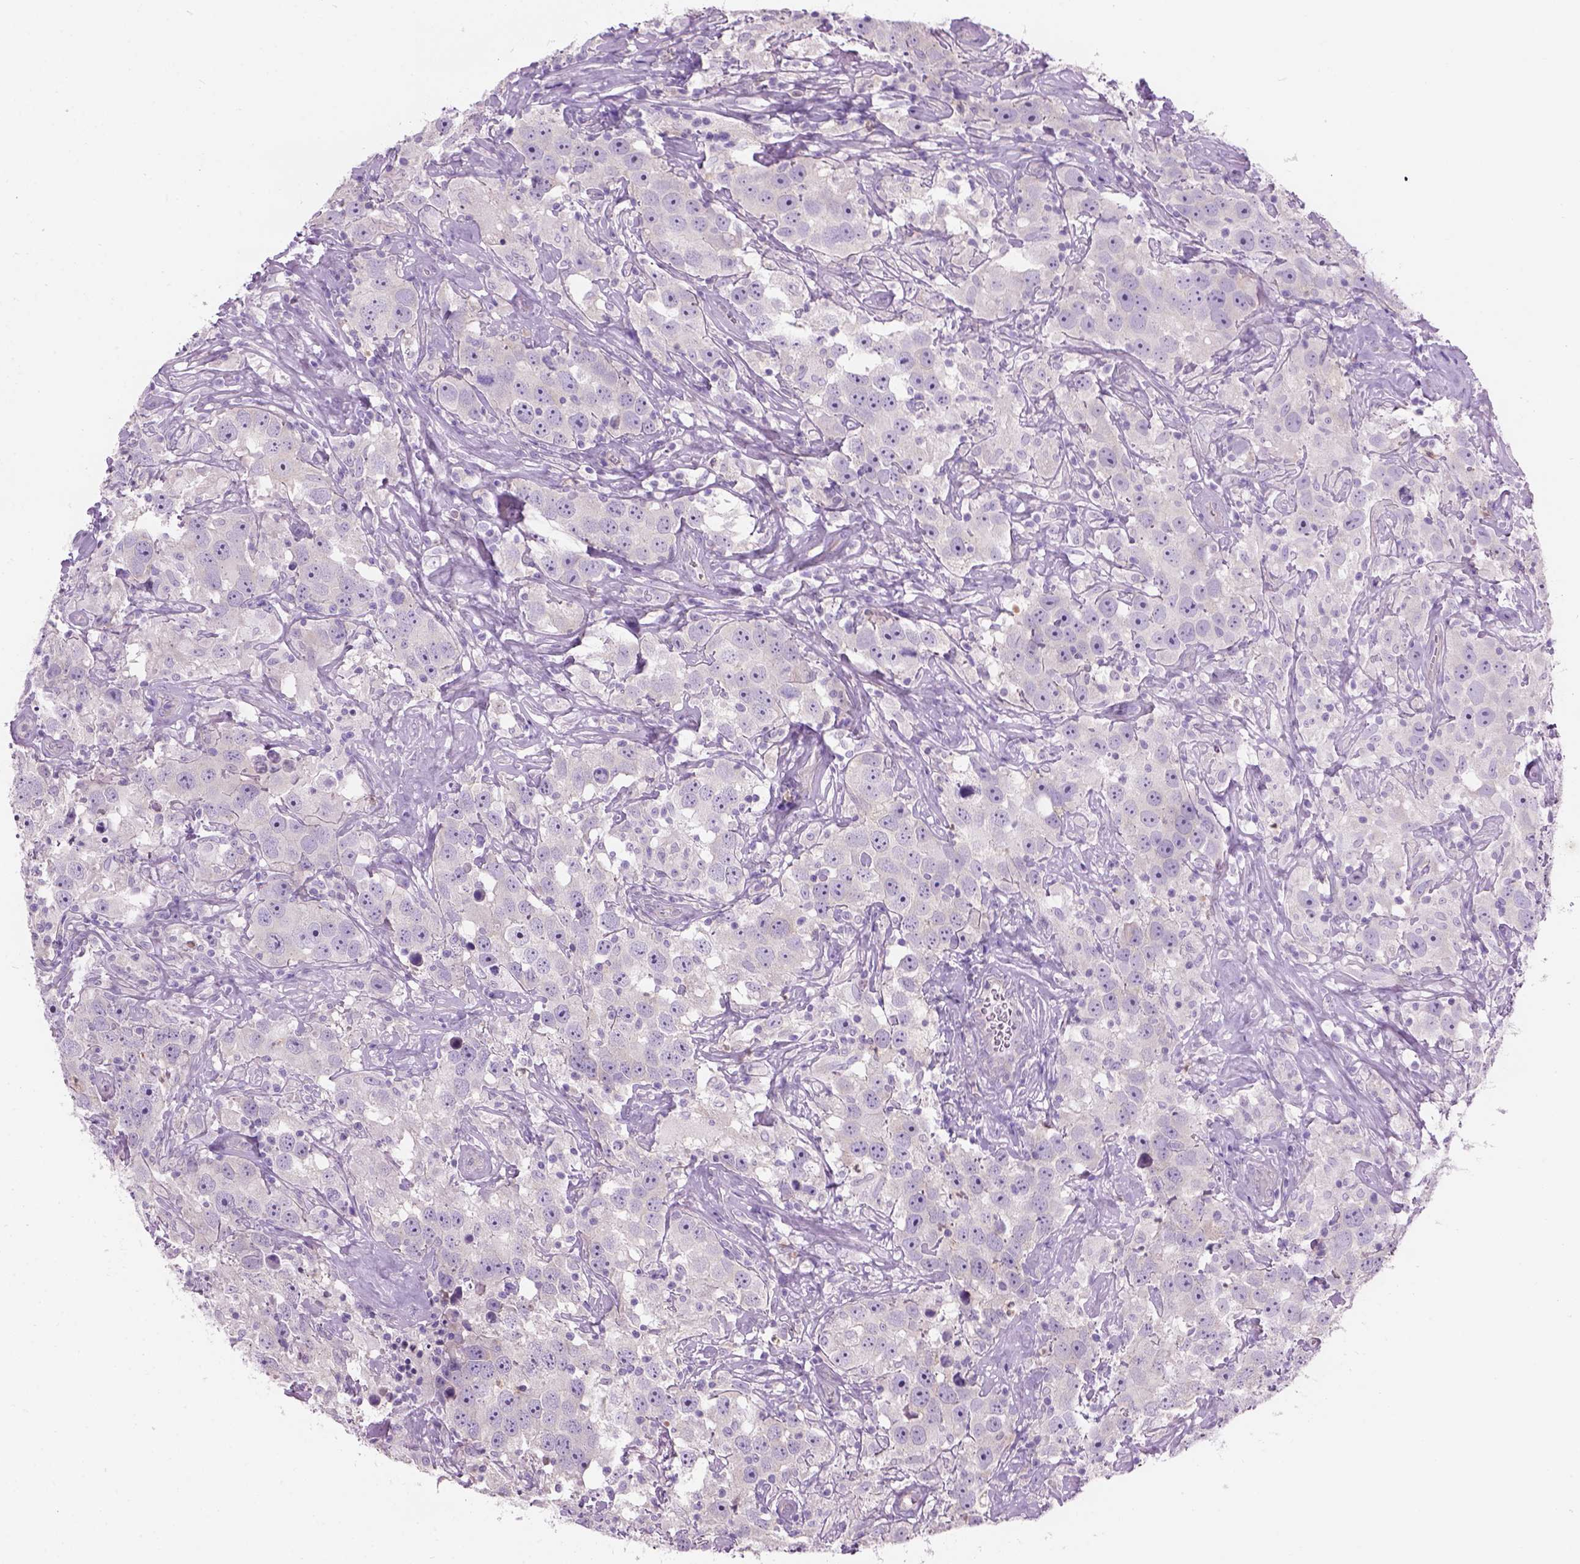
{"staining": {"intensity": "negative", "quantity": "none", "location": "none"}, "tissue": "testis cancer", "cell_type": "Tumor cells", "image_type": "cancer", "snomed": [{"axis": "morphology", "description": "Seminoma, NOS"}, {"axis": "topography", "description": "Testis"}], "caption": "DAB (3,3'-diaminobenzidine) immunohistochemical staining of testis cancer (seminoma) displays no significant expression in tumor cells.", "gene": "CD84", "patient": {"sex": "male", "age": 49}}